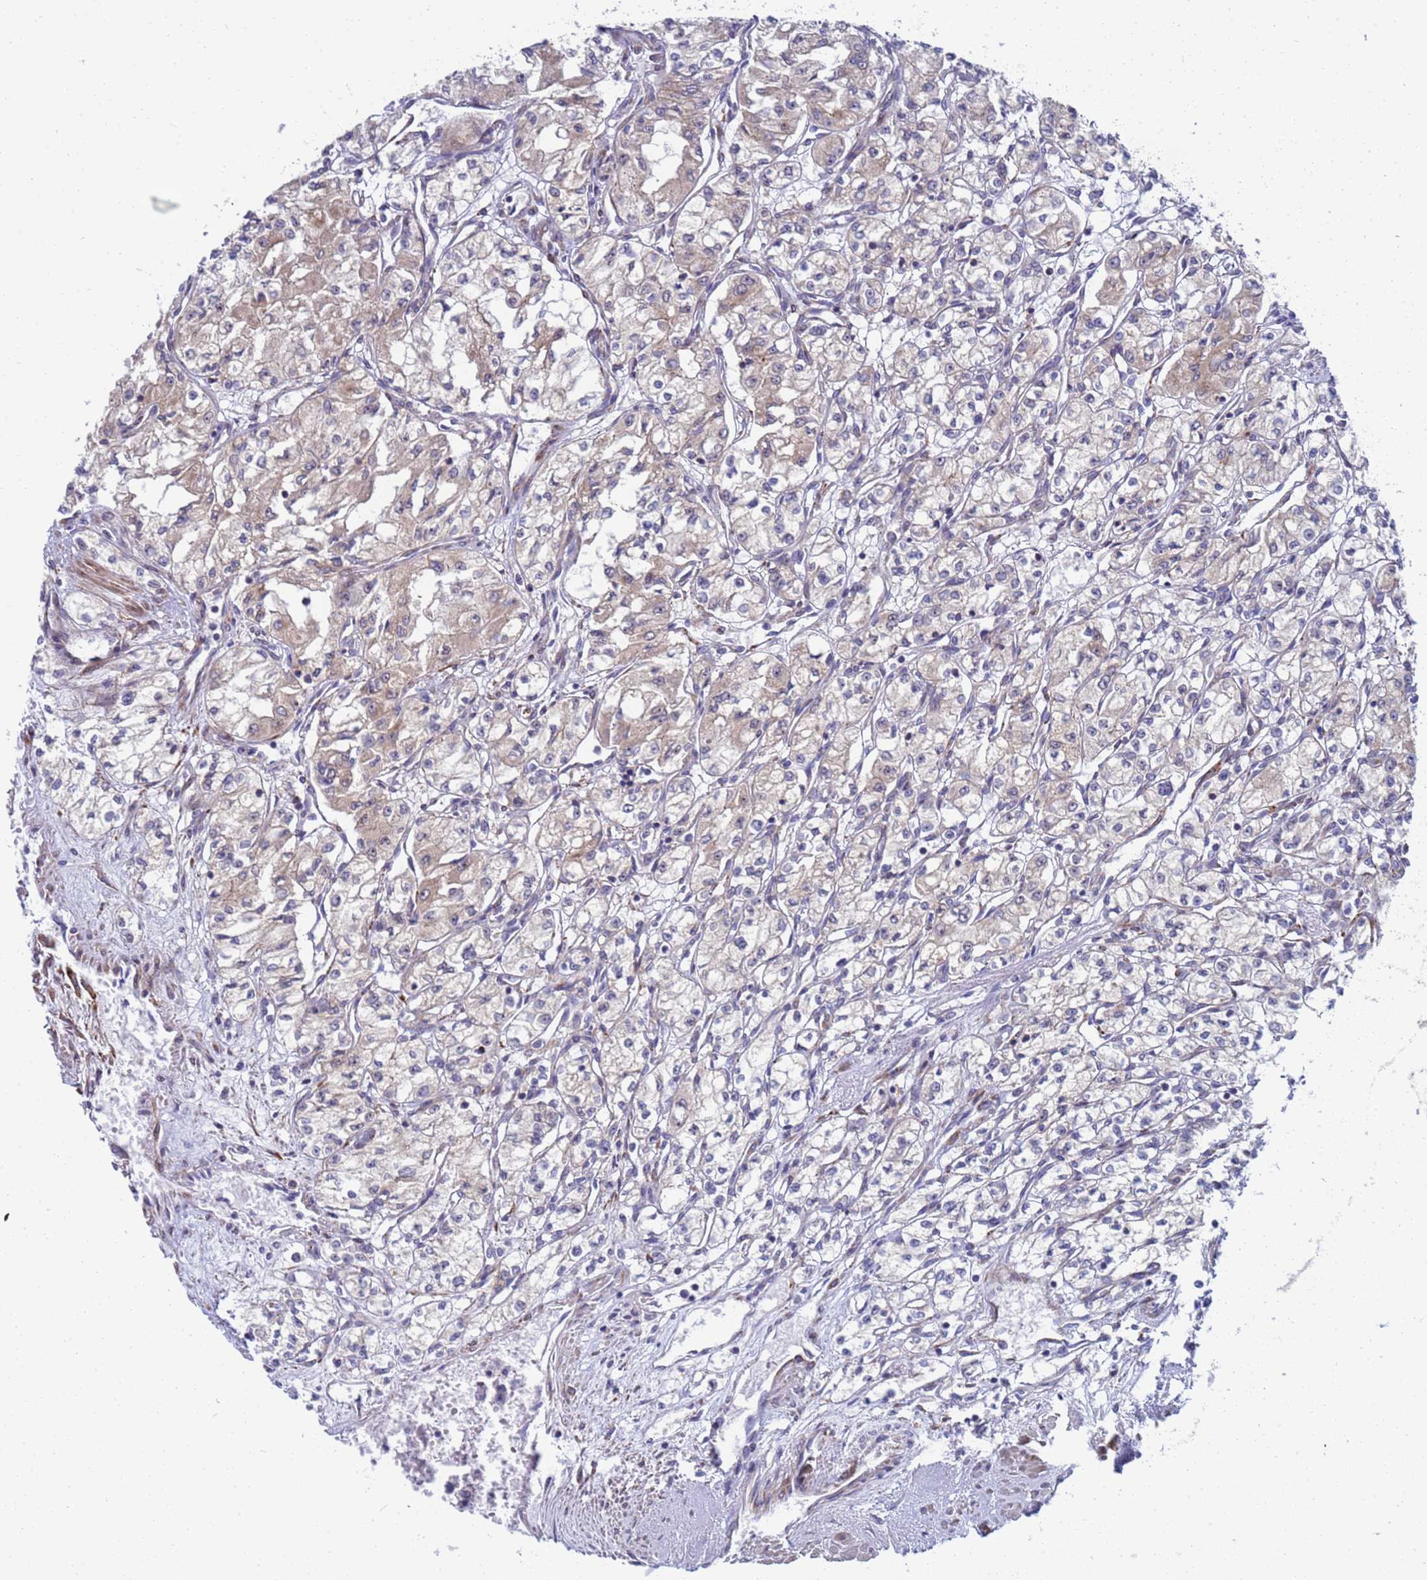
{"staining": {"intensity": "weak", "quantity": "25%-75%", "location": "cytoplasmic/membranous"}, "tissue": "renal cancer", "cell_type": "Tumor cells", "image_type": "cancer", "snomed": [{"axis": "morphology", "description": "Adenocarcinoma, NOS"}, {"axis": "topography", "description": "Kidney"}], "caption": "A high-resolution photomicrograph shows IHC staining of adenocarcinoma (renal), which exhibits weak cytoplasmic/membranous staining in about 25%-75% of tumor cells.", "gene": "ENOSF1", "patient": {"sex": "male", "age": 59}}